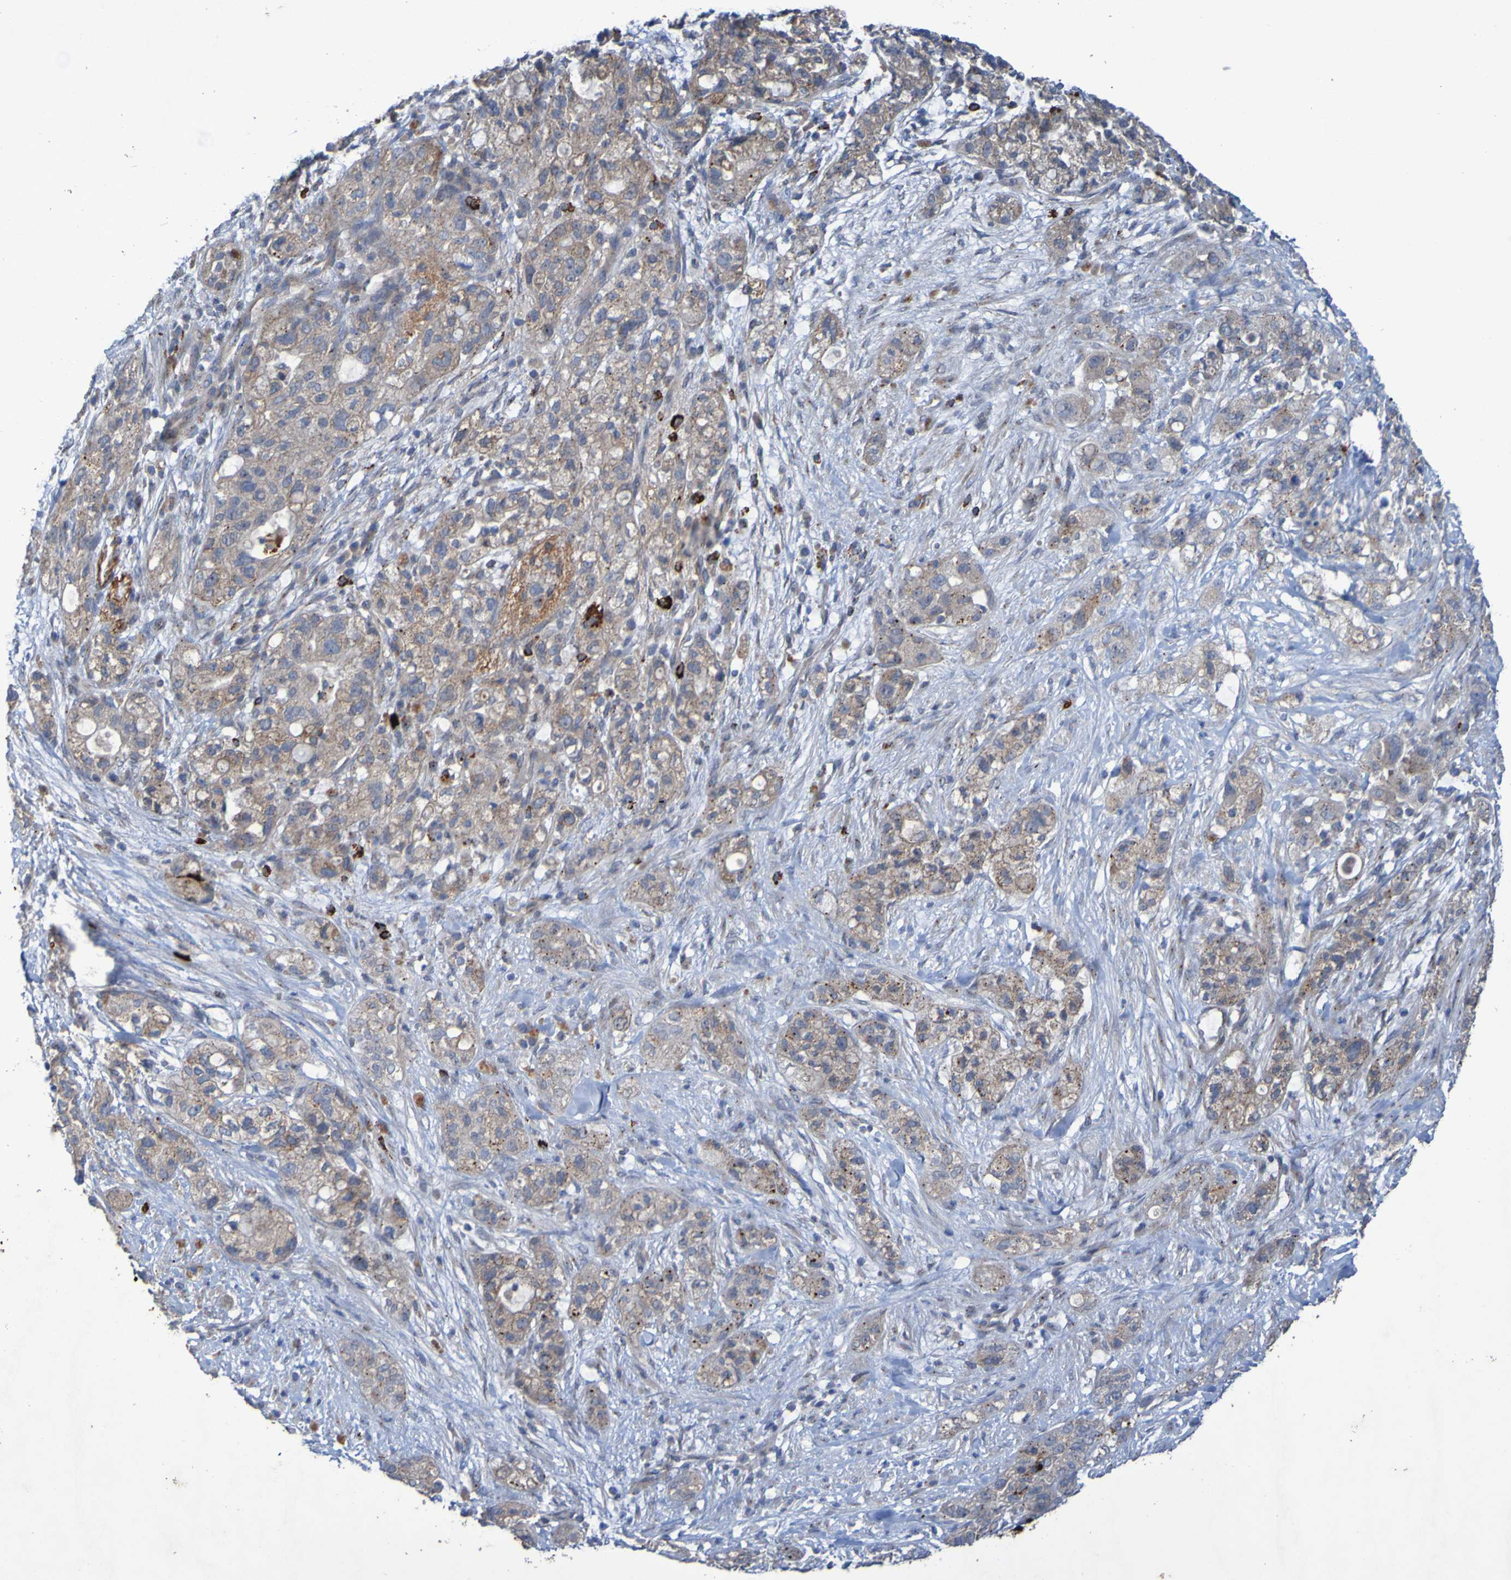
{"staining": {"intensity": "strong", "quantity": ">75%", "location": "cytoplasmic/membranous"}, "tissue": "pancreatic cancer", "cell_type": "Tumor cells", "image_type": "cancer", "snomed": [{"axis": "morphology", "description": "Adenocarcinoma, NOS"}, {"axis": "topography", "description": "Pancreas"}], "caption": "Pancreatic cancer (adenocarcinoma) stained with a protein marker displays strong staining in tumor cells.", "gene": "ANGPT4", "patient": {"sex": "female", "age": 78}}